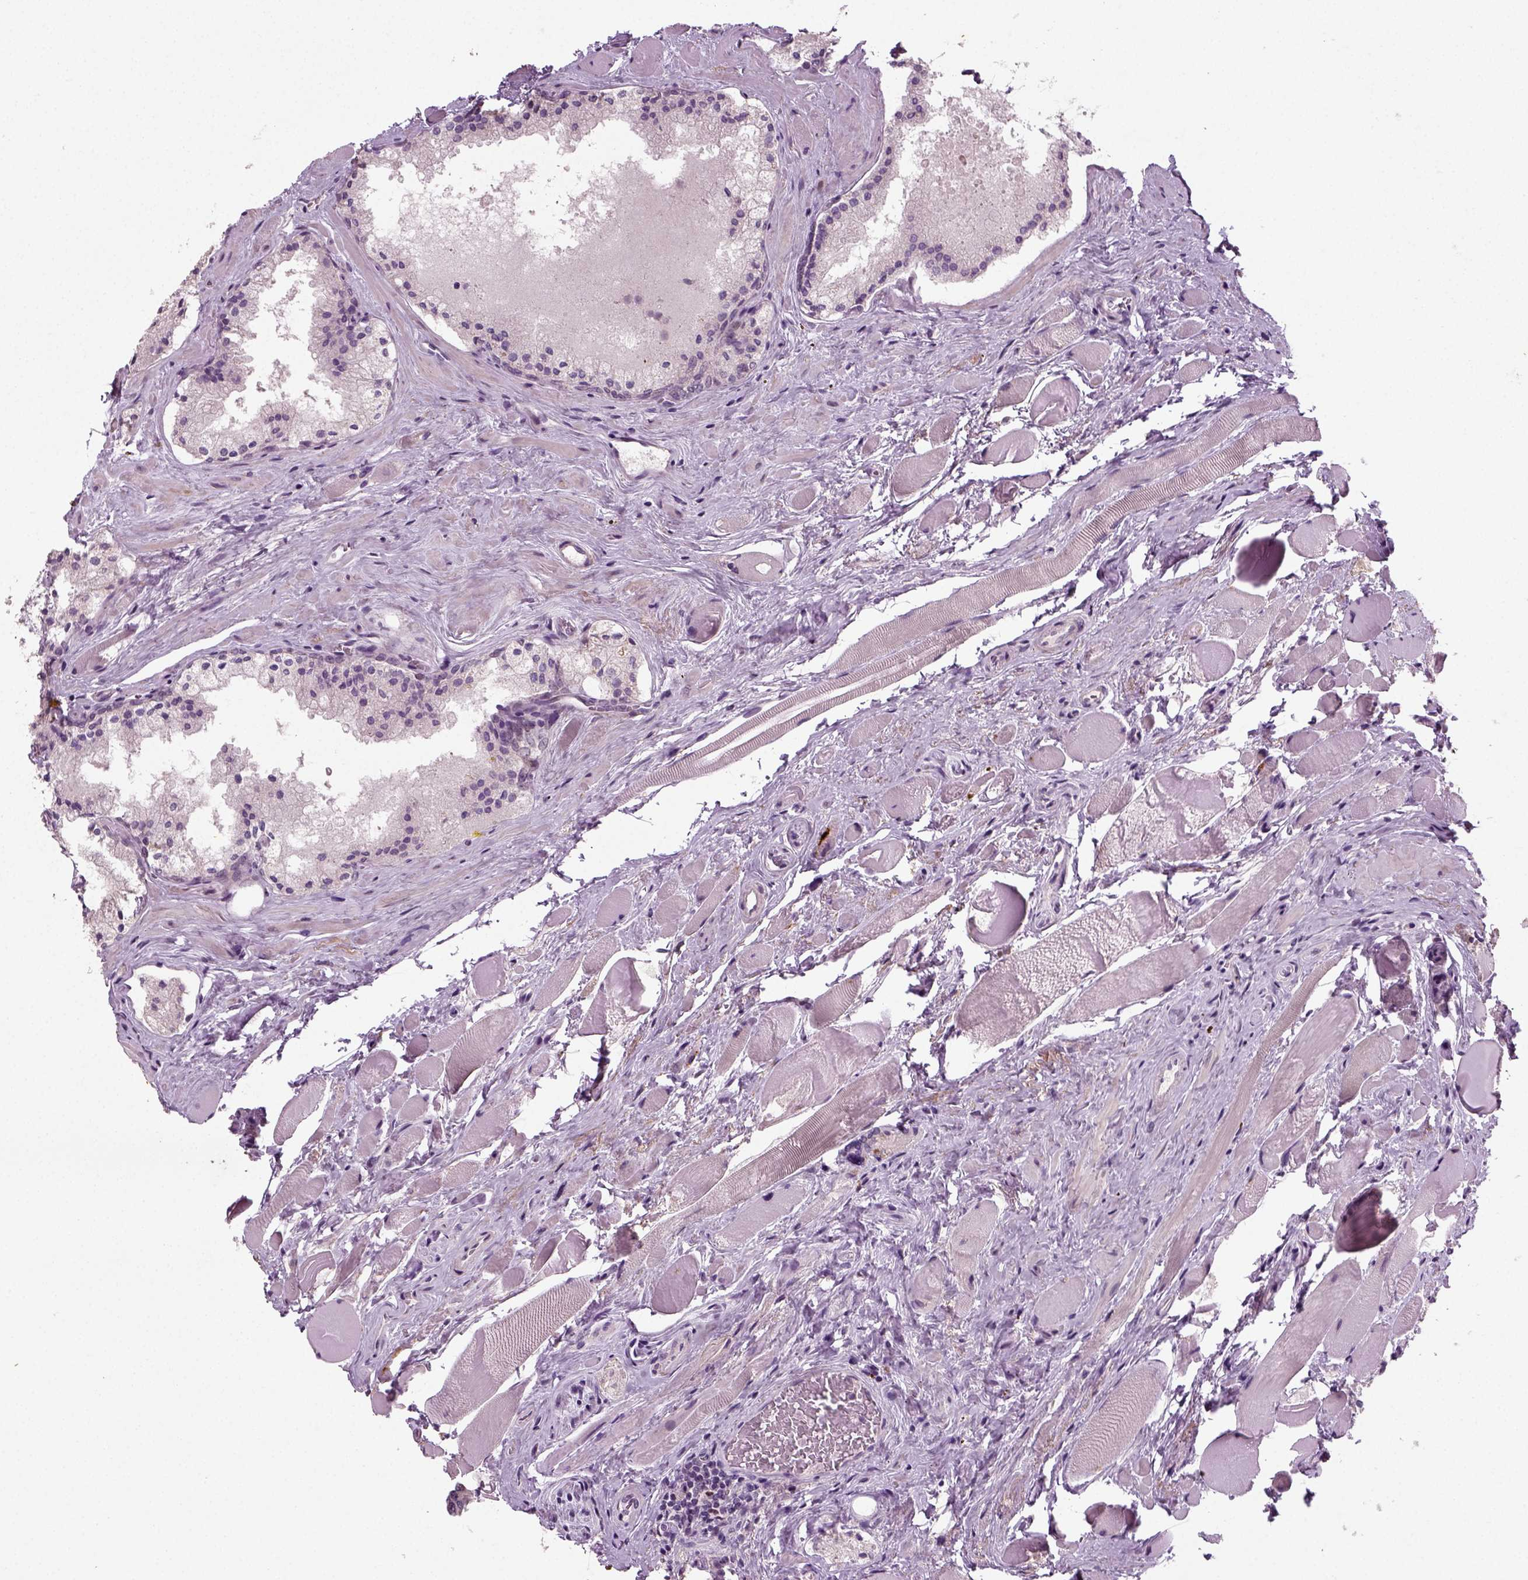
{"staining": {"intensity": "negative", "quantity": "none", "location": "none"}, "tissue": "prostate cancer", "cell_type": "Tumor cells", "image_type": "cancer", "snomed": [{"axis": "morphology", "description": "Adenocarcinoma, NOS"}, {"axis": "morphology", "description": "Adenocarcinoma, High grade"}, {"axis": "topography", "description": "Prostate"}], "caption": "IHC image of prostate high-grade adenocarcinoma stained for a protein (brown), which exhibits no staining in tumor cells.", "gene": "SYNGAP1", "patient": {"sex": "male", "age": 62}}